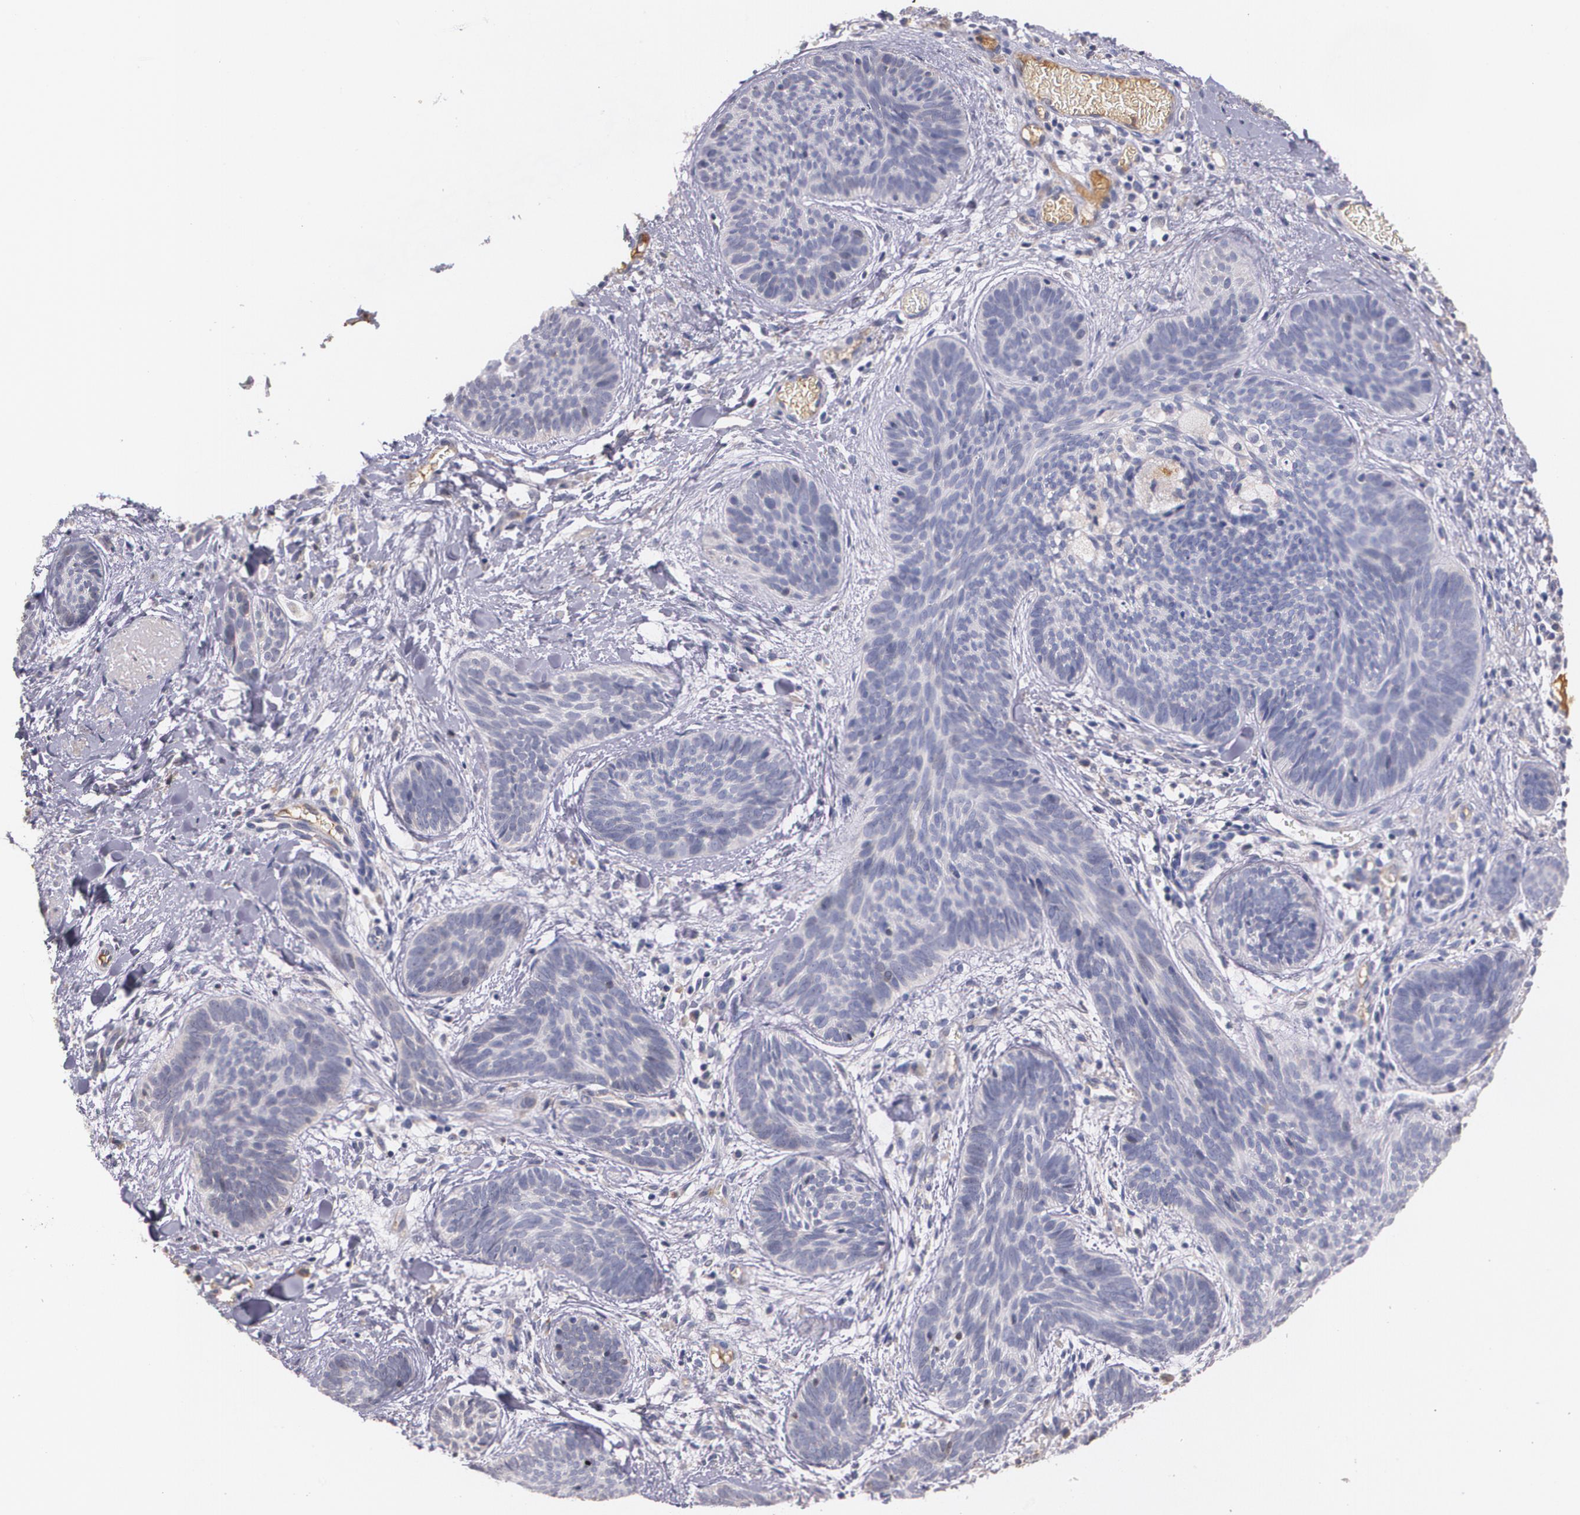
{"staining": {"intensity": "weak", "quantity": "<25%", "location": "cytoplasmic/membranous"}, "tissue": "skin cancer", "cell_type": "Tumor cells", "image_type": "cancer", "snomed": [{"axis": "morphology", "description": "Basal cell carcinoma"}, {"axis": "topography", "description": "Skin"}], "caption": "The IHC histopathology image has no significant staining in tumor cells of basal cell carcinoma (skin) tissue.", "gene": "AMBP", "patient": {"sex": "female", "age": 81}}